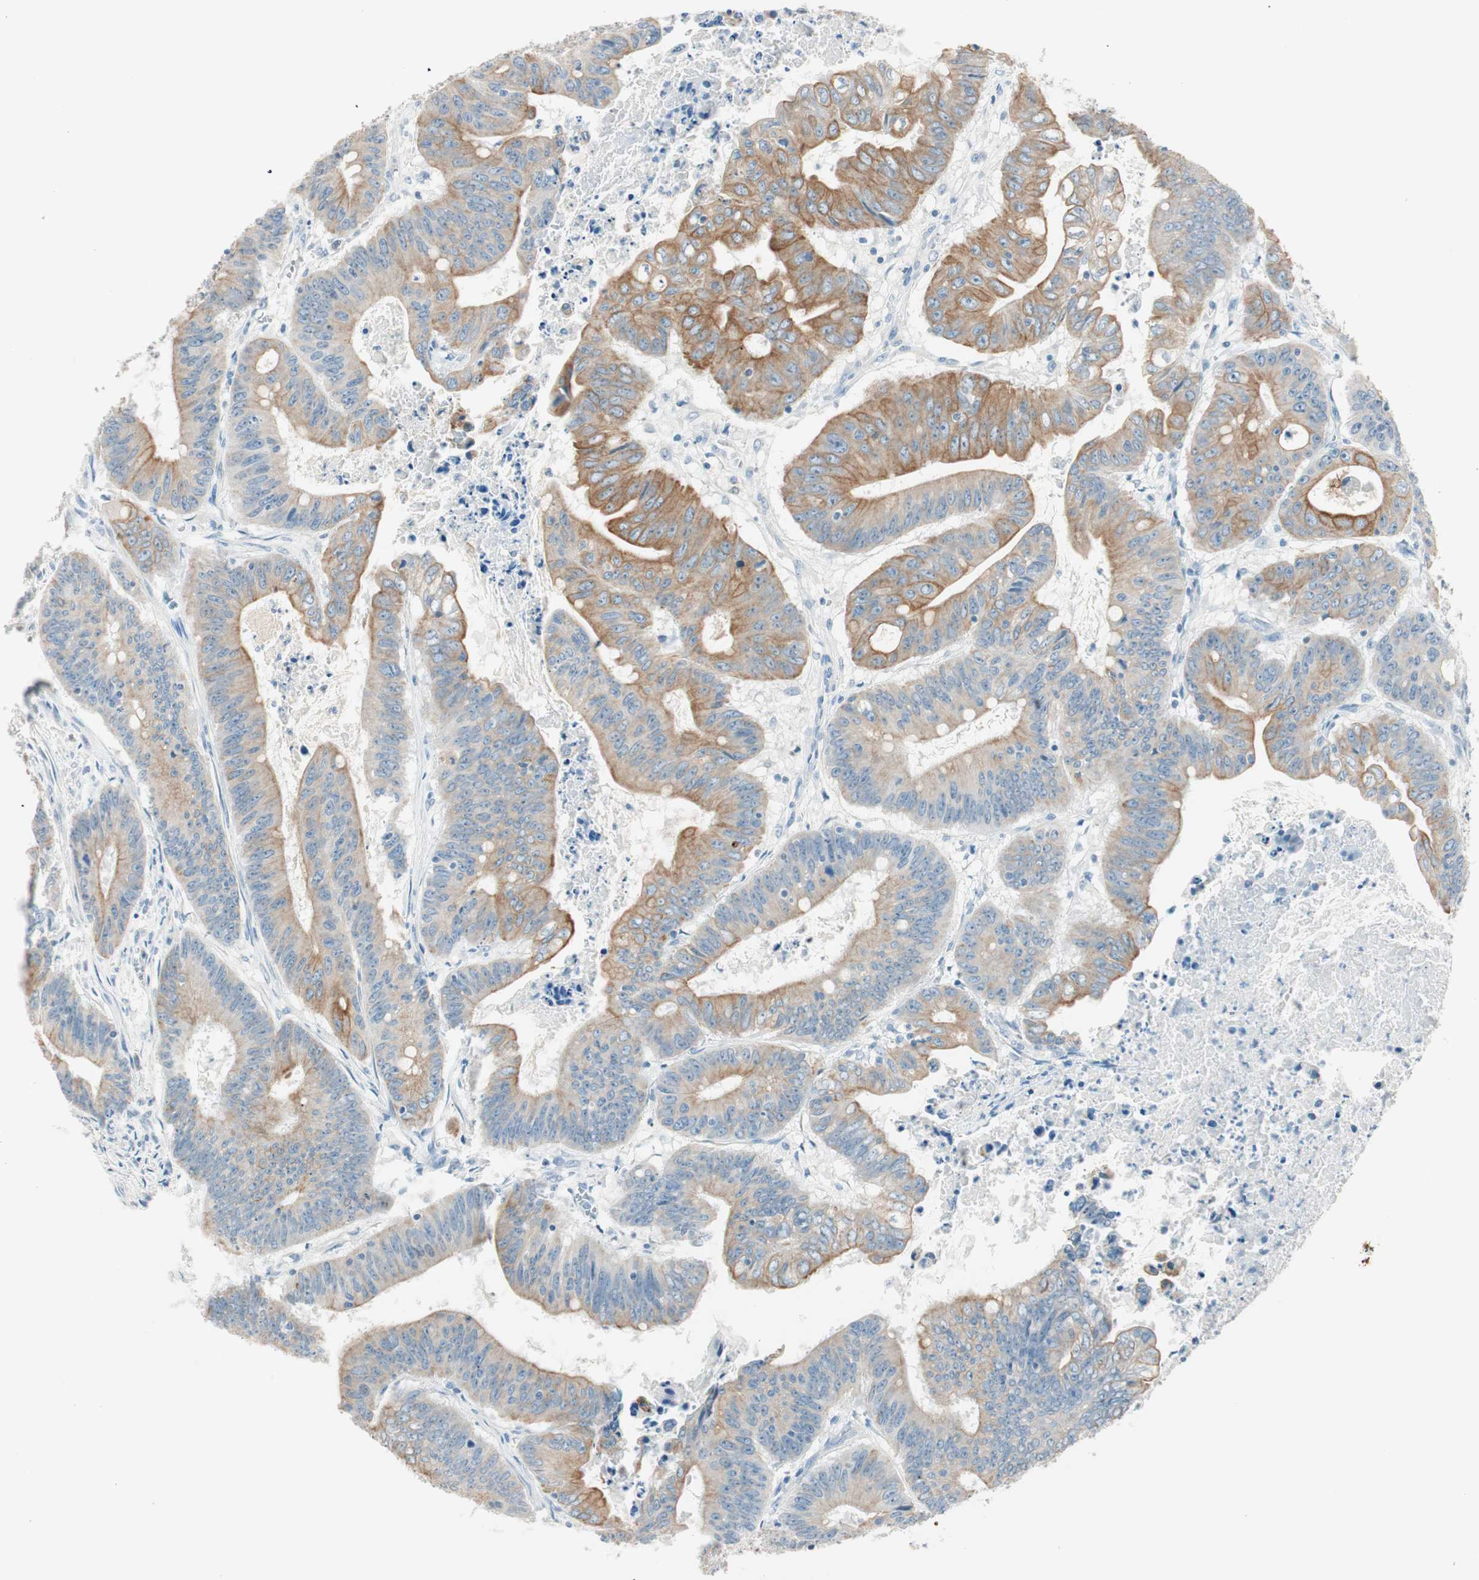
{"staining": {"intensity": "moderate", "quantity": ">75%", "location": "cytoplasmic/membranous"}, "tissue": "colorectal cancer", "cell_type": "Tumor cells", "image_type": "cancer", "snomed": [{"axis": "morphology", "description": "Adenocarcinoma, NOS"}, {"axis": "topography", "description": "Colon"}], "caption": "An immunohistochemistry micrograph of tumor tissue is shown. Protein staining in brown labels moderate cytoplasmic/membranous positivity in colorectal adenocarcinoma within tumor cells.", "gene": "GNAO1", "patient": {"sex": "male", "age": 45}}